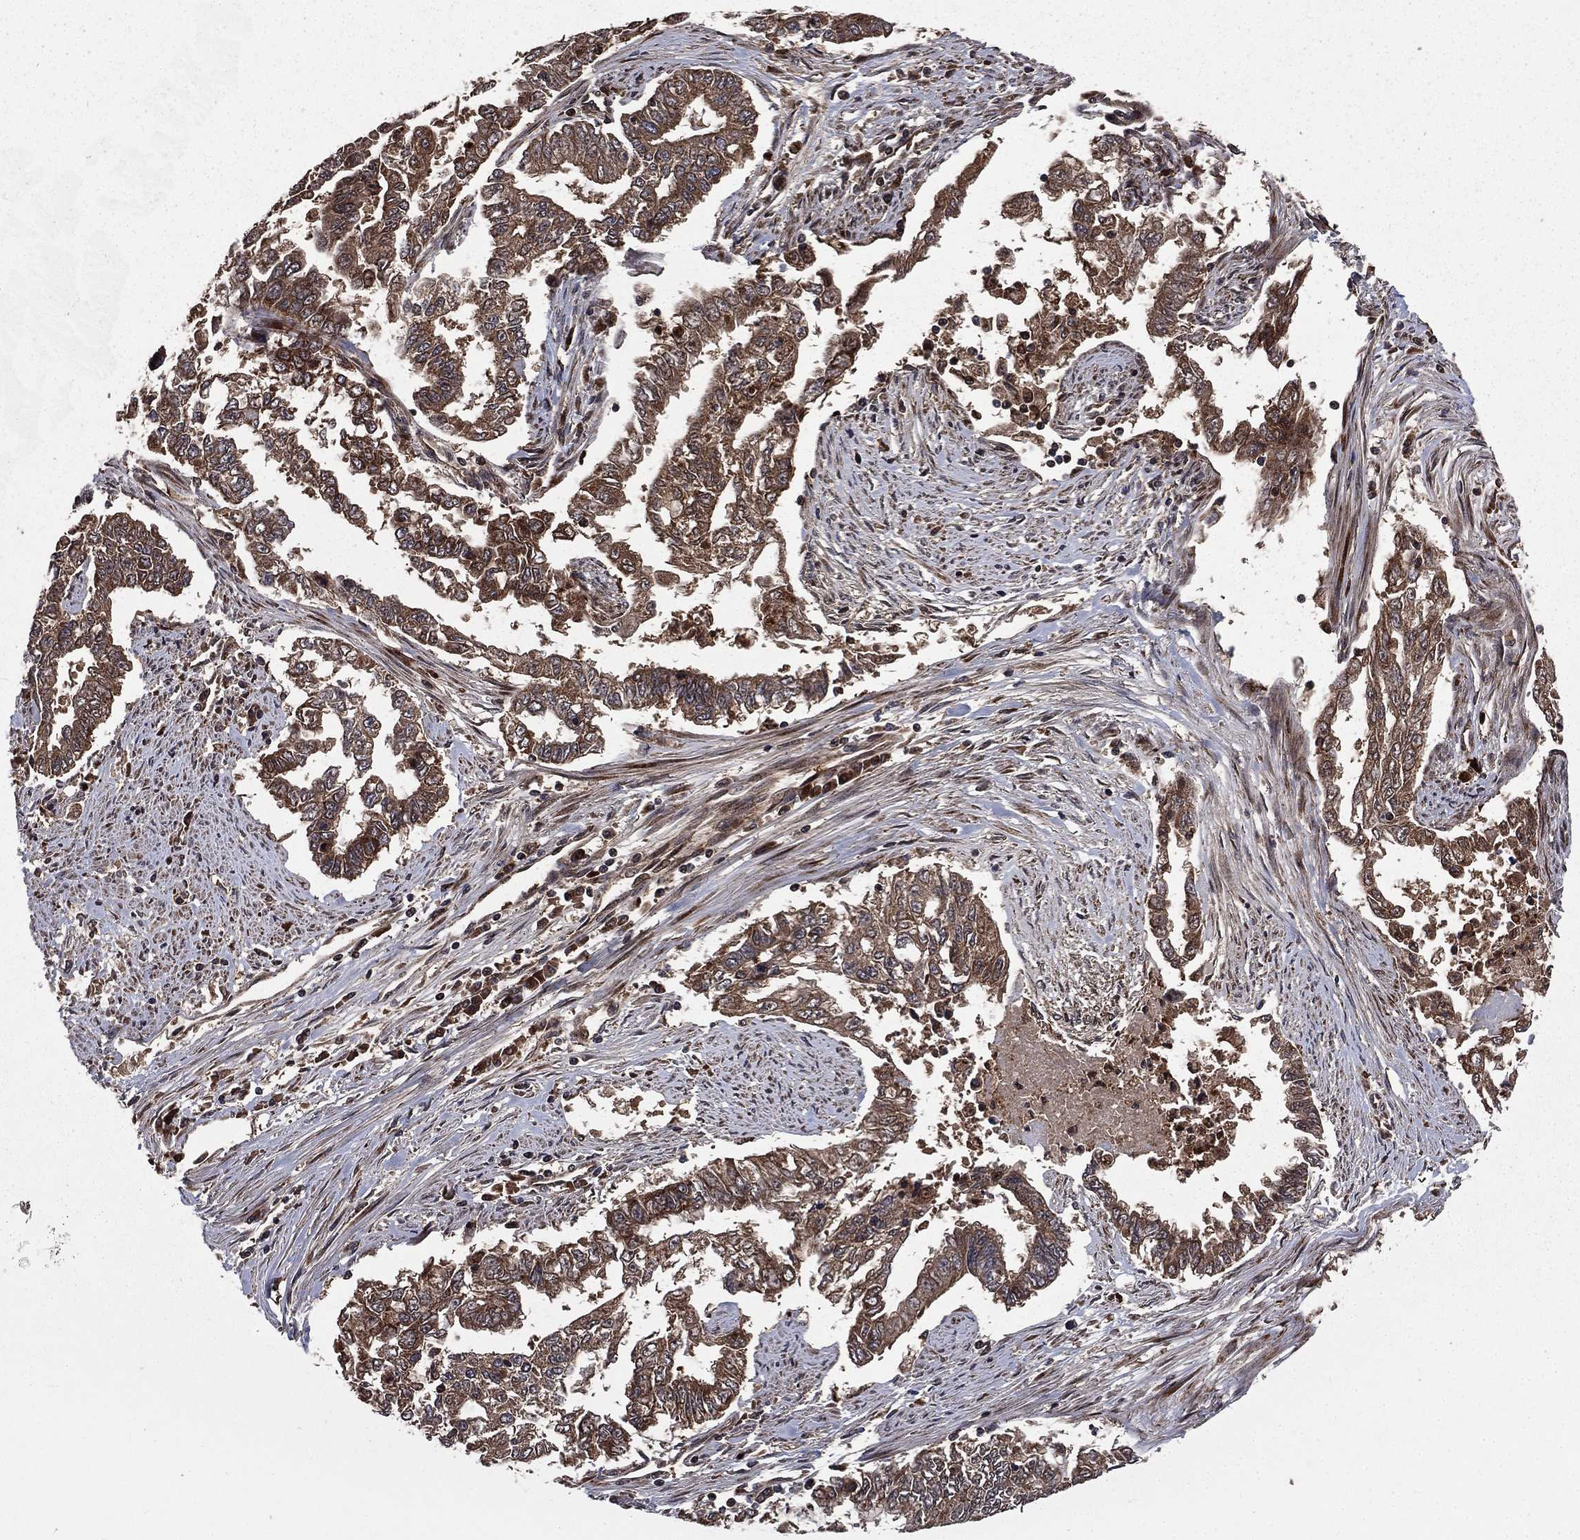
{"staining": {"intensity": "moderate", "quantity": ">75%", "location": "cytoplasmic/membranous"}, "tissue": "endometrial cancer", "cell_type": "Tumor cells", "image_type": "cancer", "snomed": [{"axis": "morphology", "description": "Adenocarcinoma, NOS"}, {"axis": "topography", "description": "Uterus"}], "caption": "Immunohistochemistry (IHC) of human endometrial adenocarcinoma shows medium levels of moderate cytoplasmic/membranous expression in about >75% of tumor cells.", "gene": "LENG8", "patient": {"sex": "female", "age": 59}}